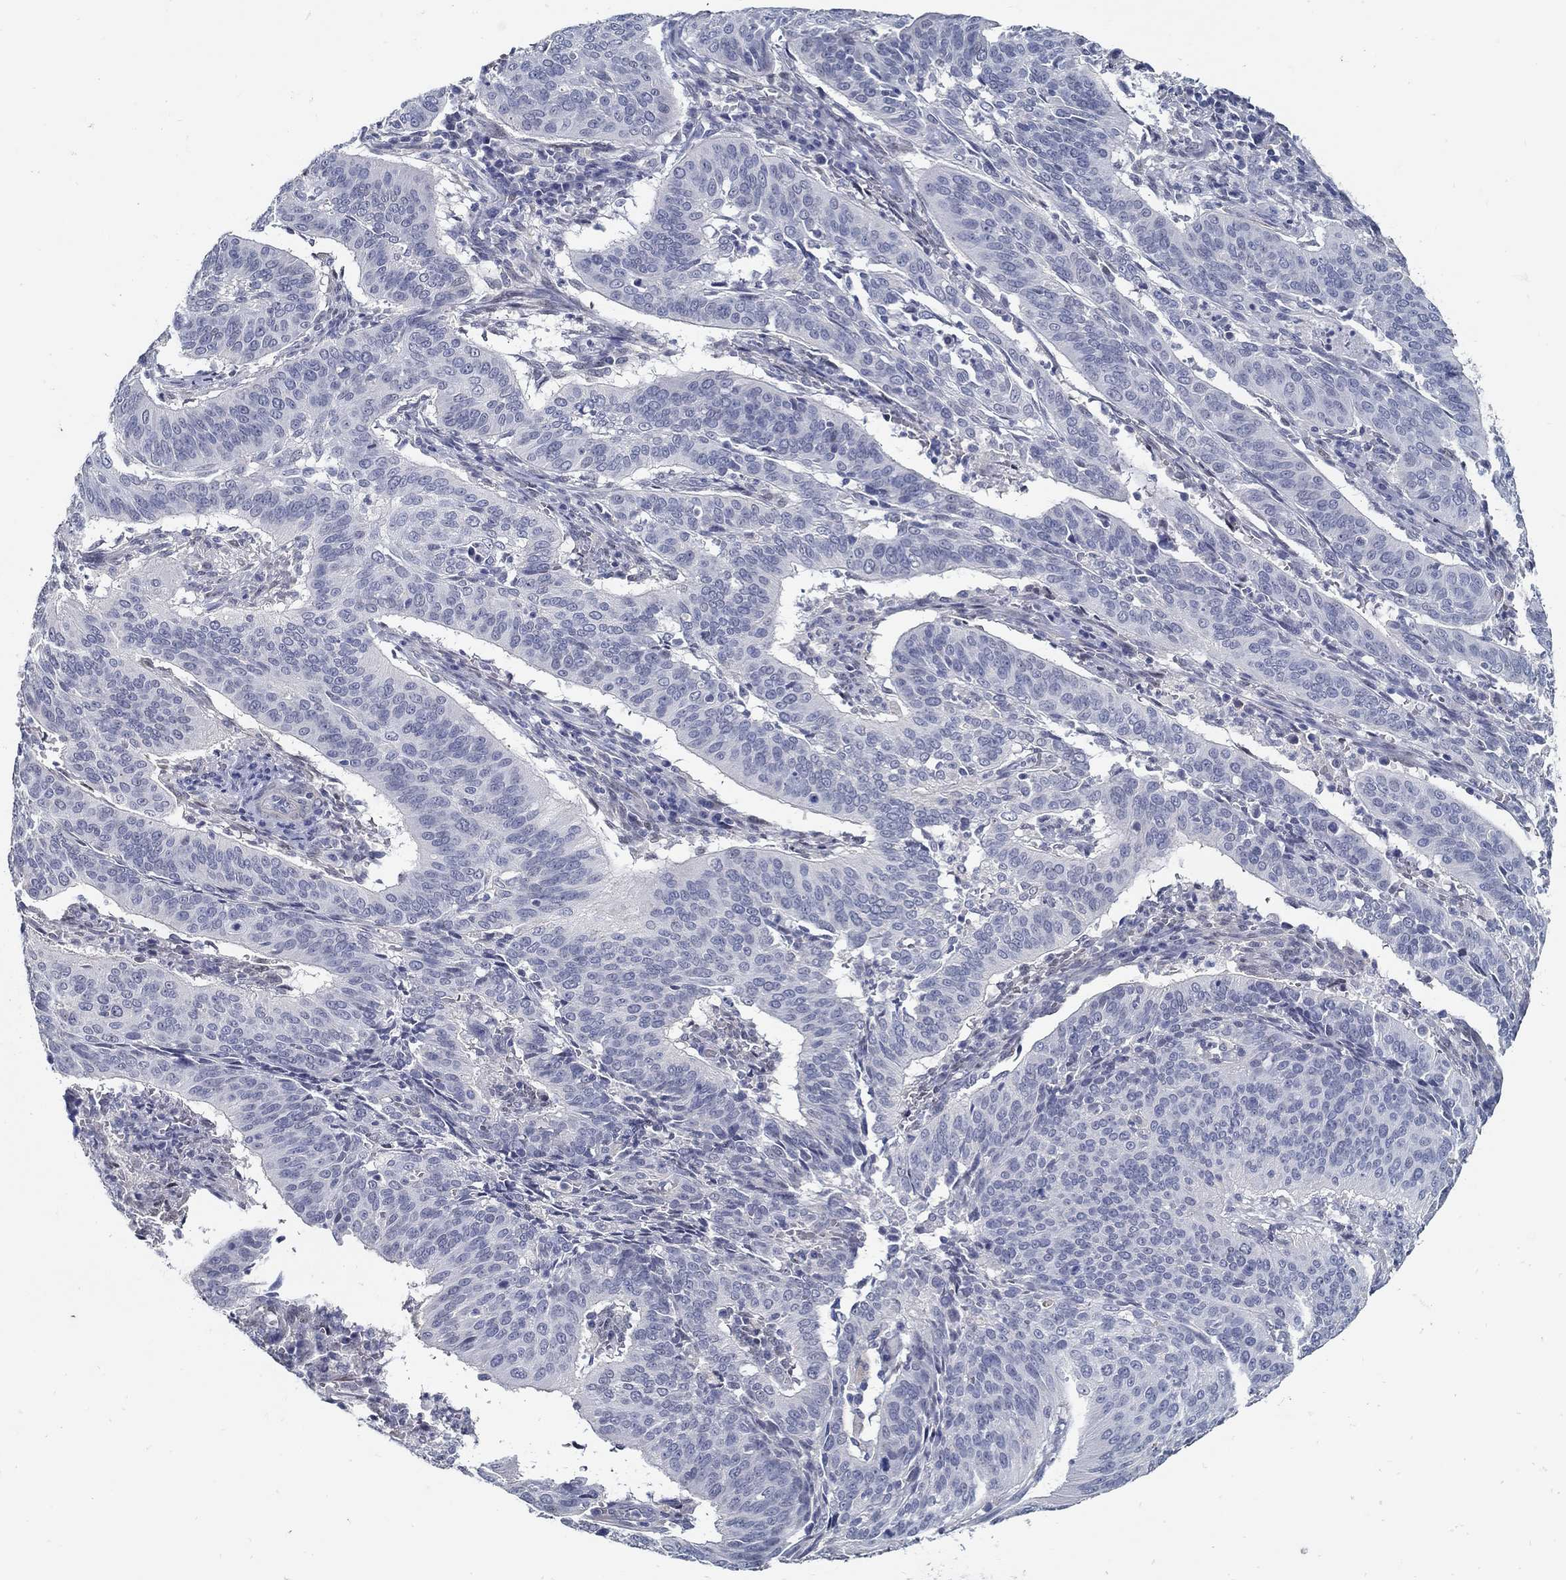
{"staining": {"intensity": "negative", "quantity": "none", "location": "none"}, "tissue": "cervical cancer", "cell_type": "Tumor cells", "image_type": "cancer", "snomed": [{"axis": "morphology", "description": "Normal tissue, NOS"}, {"axis": "morphology", "description": "Squamous cell carcinoma, NOS"}, {"axis": "topography", "description": "Cervix"}], "caption": "DAB (3,3'-diaminobenzidine) immunohistochemical staining of cervical cancer (squamous cell carcinoma) reveals no significant staining in tumor cells.", "gene": "USP29", "patient": {"sex": "female", "age": 39}}